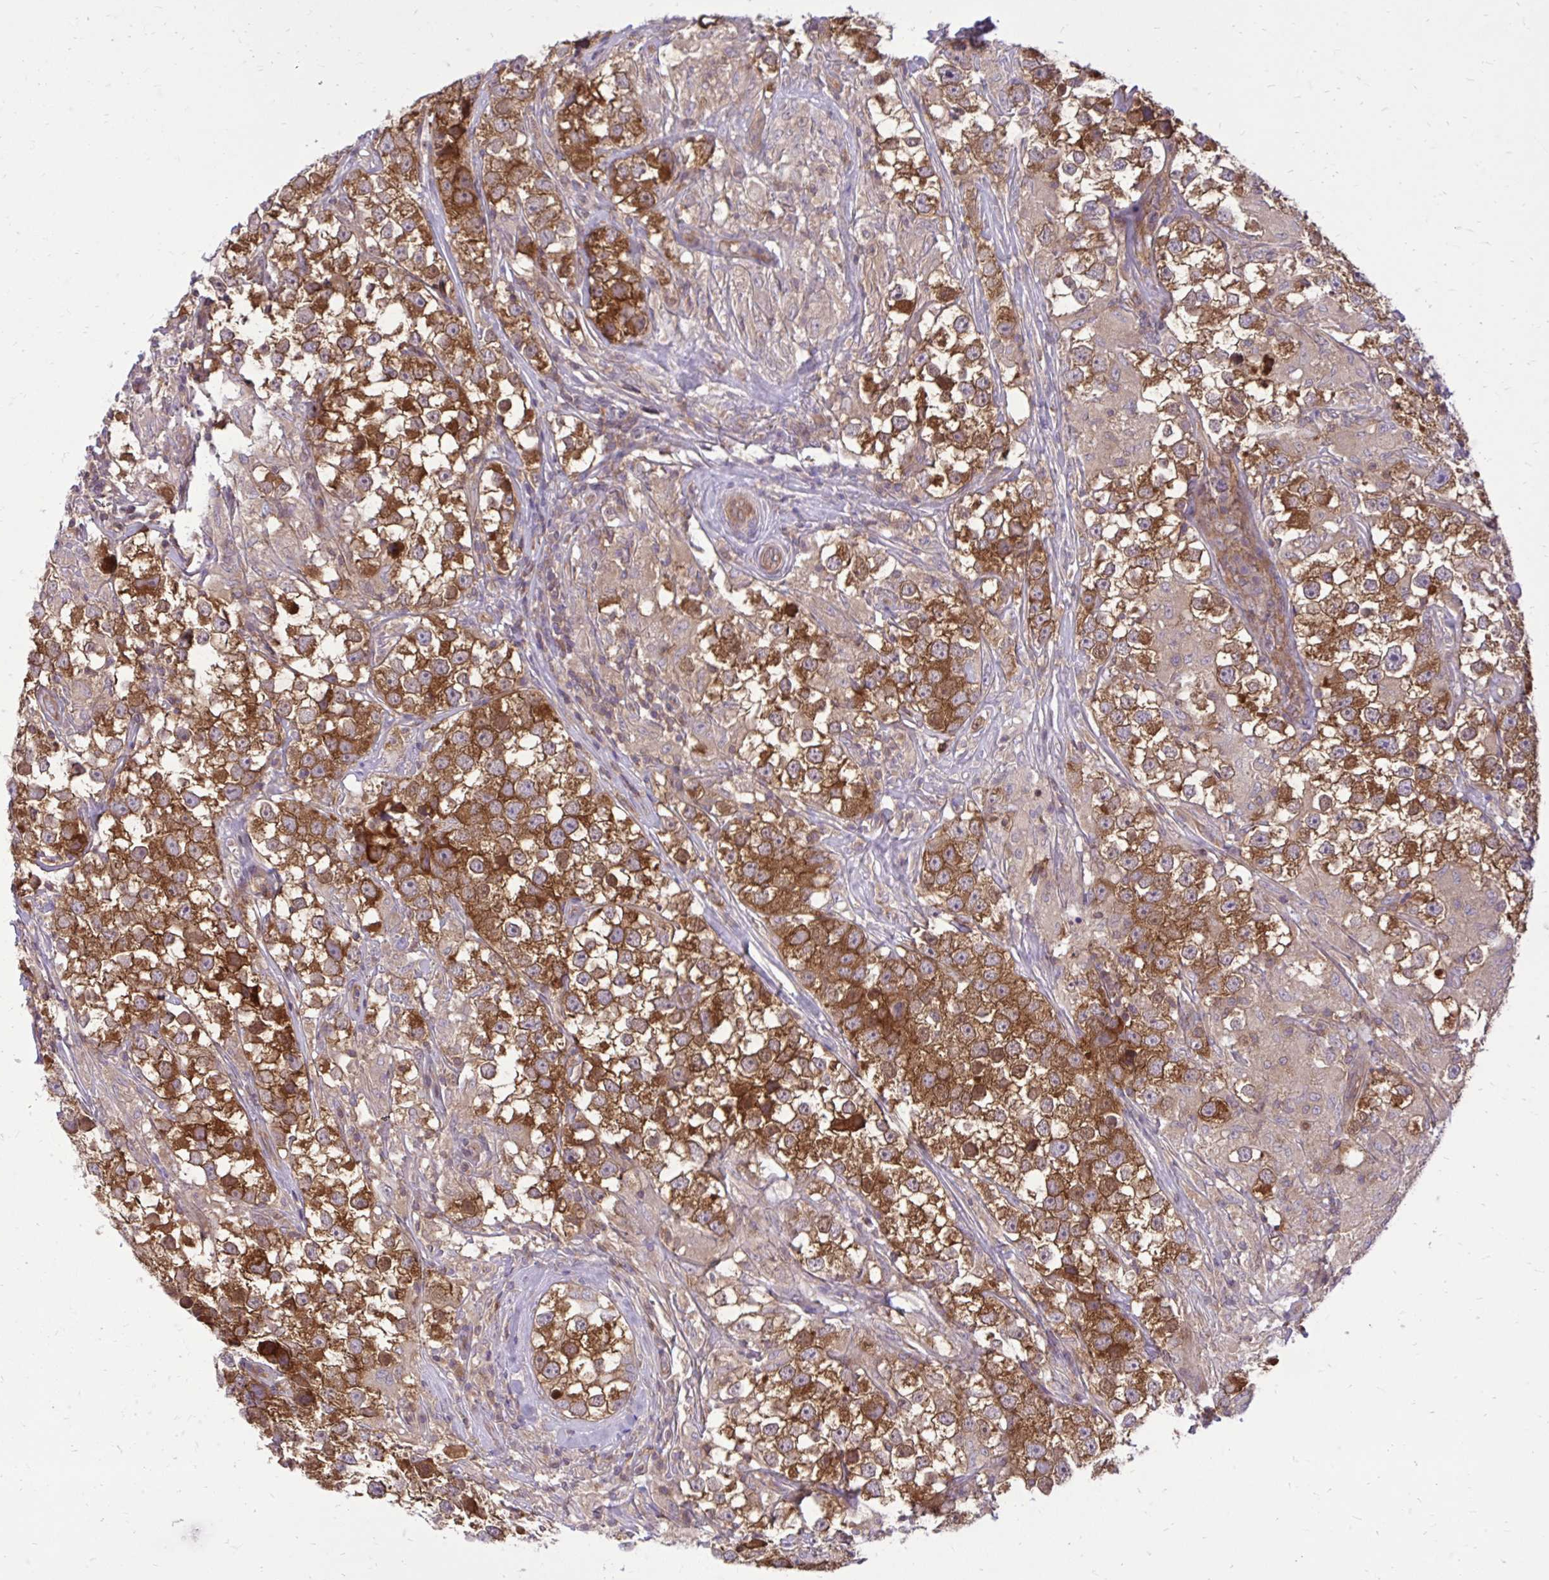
{"staining": {"intensity": "strong", "quantity": ">75%", "location": "cytoplasmic/membranous"}, "tissue": "testis cancer", "cell_type": "Tumor cells", "image_type": "cancer", "snomed": [{"axis": "morphology", "description": "Seminoma, NOS"}, {"axis": "topography", "description": "Testis"}], "caption": "Immunohistochemistry (IHC) of testis seminoma shows high levels of strong cytoplasmic/membranous expression in about >75% of tumor cells. Using DAB (3,3'-diaminobenzidine) (brown) and hematoxylin (blue) stains, captured at high magnification using brightfield microscopy.", "gene": "PPP5C", "patient": {"sex": "male", "age": 46}}